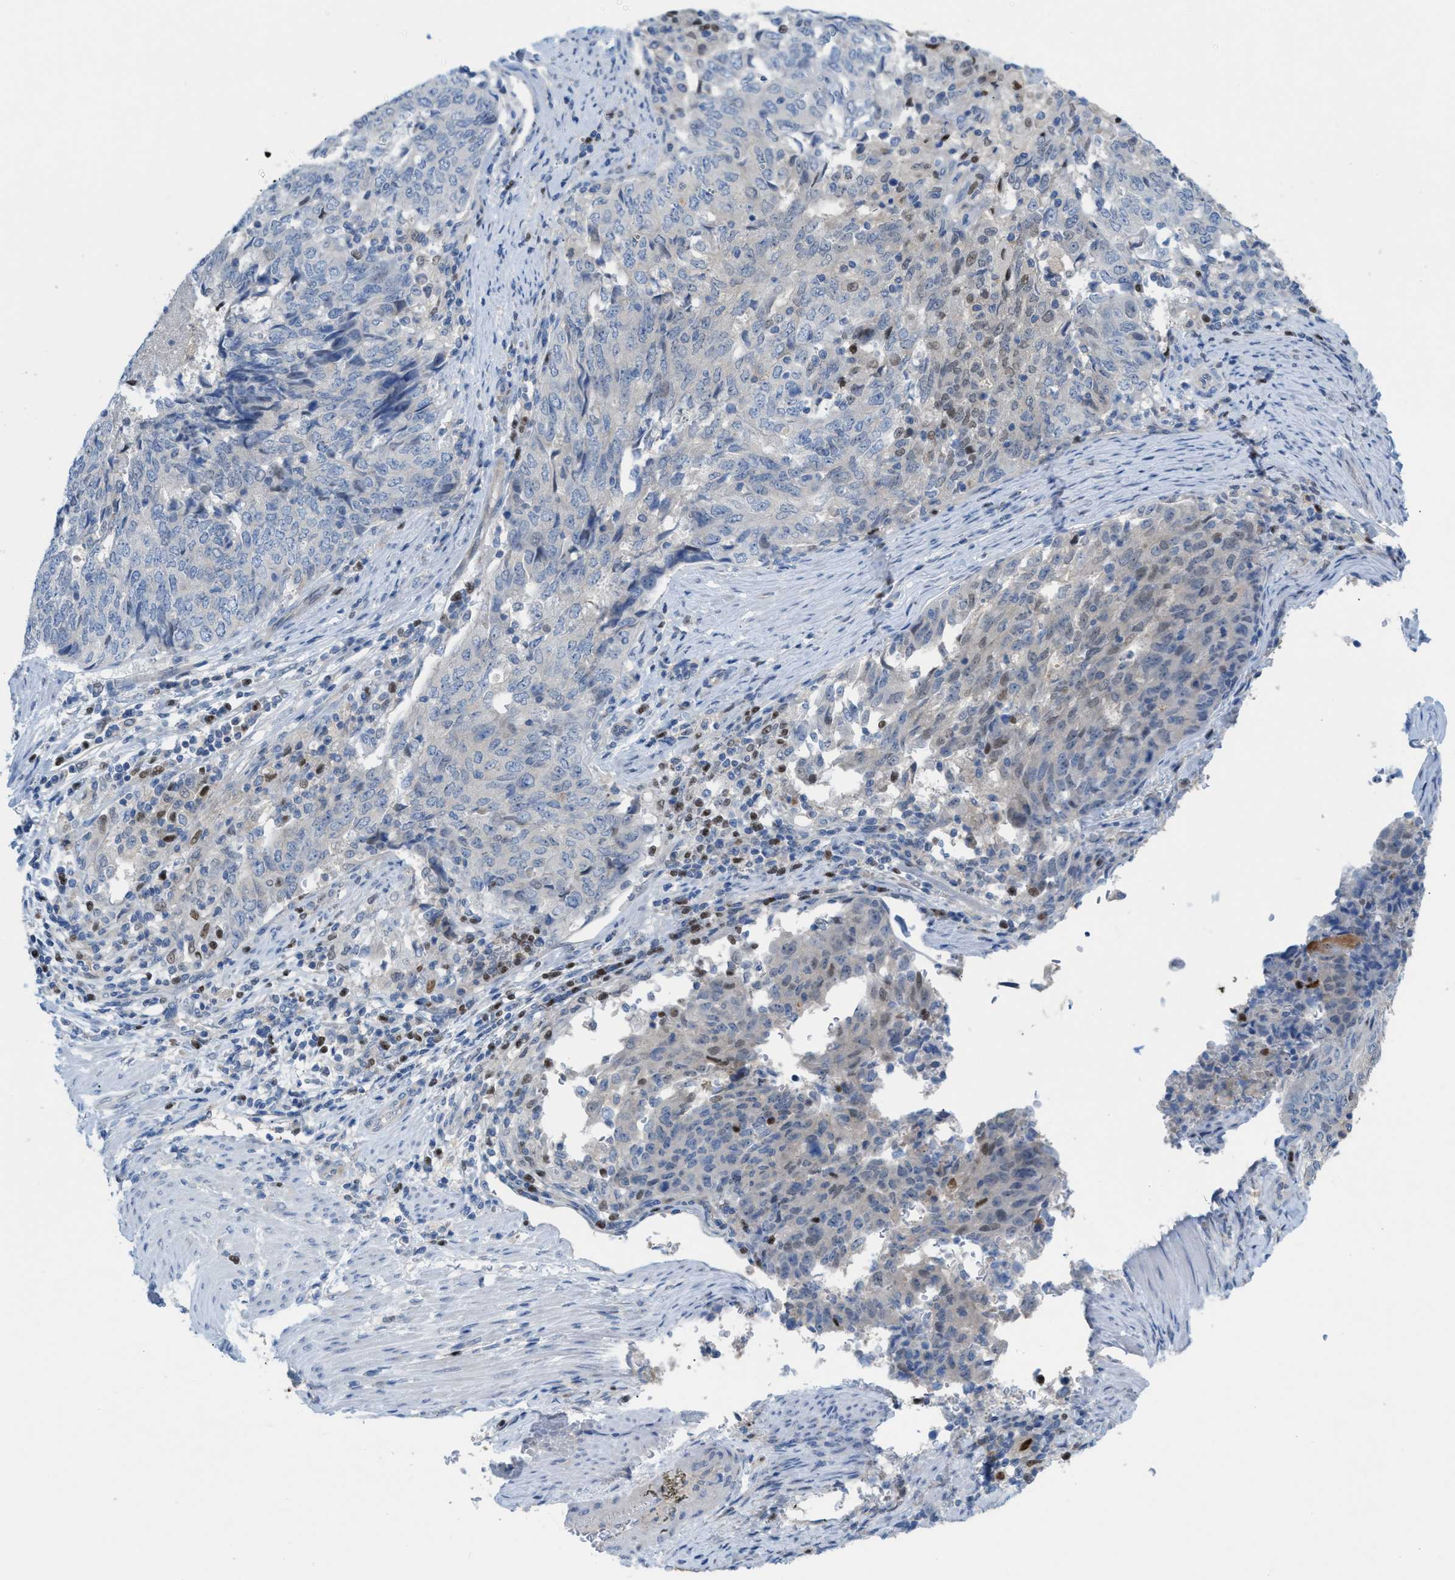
{"staining": {"intensity": "negative", "quantity": "none", "location": "none"}, "tissue": "endometrial cancer", "cell_type": "Tumor cells", "image_type": "cancer", "snomed": [{"axis": "morphology", "description": "Adenocarcinoma, NOS"}, {"axis": "topography", "description": "Endometrium"}], "caption": "Tumor cells are negative for brown protein staining in endometrial cancer.", "gene": "PPM1D", "patient": {"sex": "female", "age": 80}}